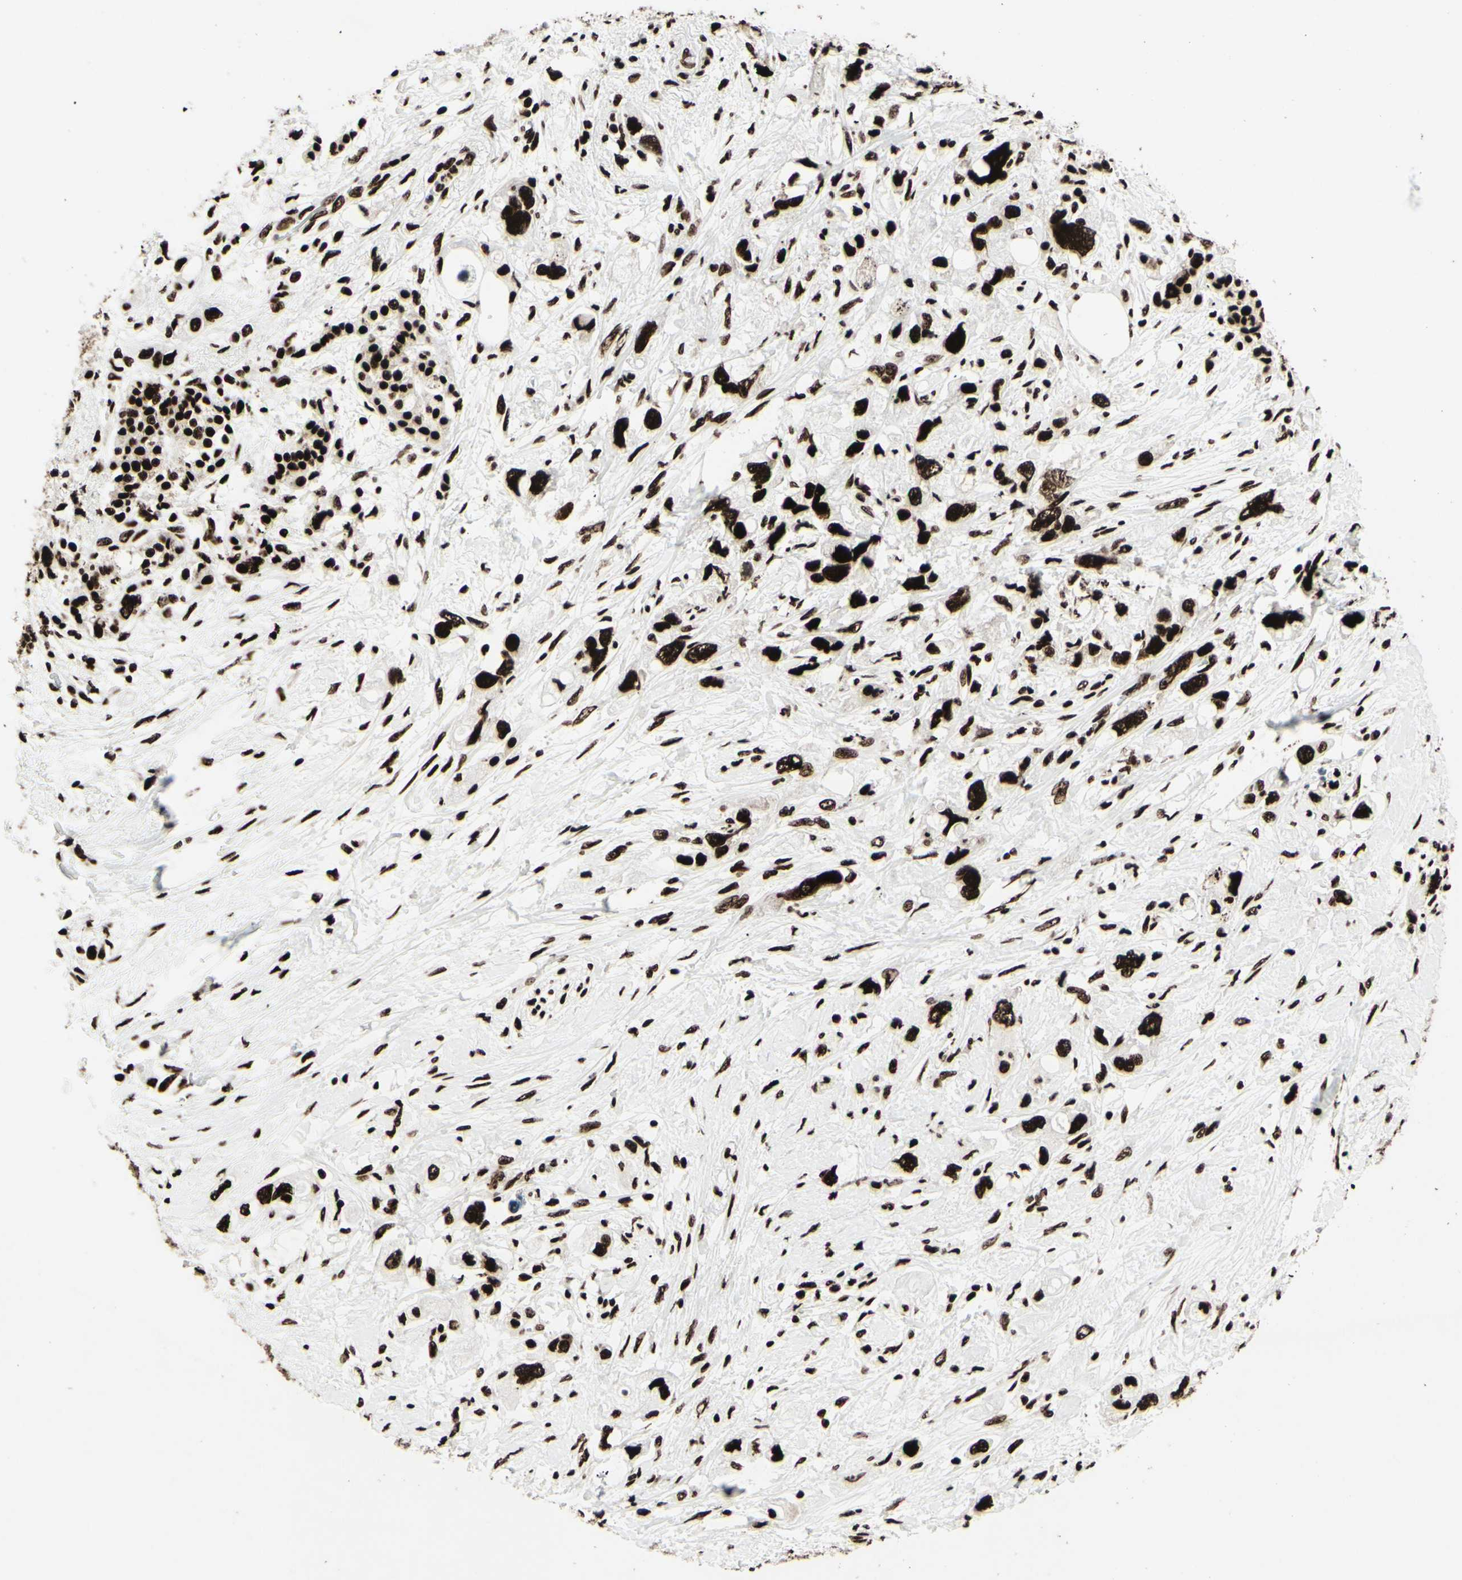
{"staining": {"intensity": "strong", "quantity": ">75%", "location": "nuclear"}, "tissue": "pancreatic cancer", "cell_type": "Tumor cells", "image_type": "cancer", "snomed": [{"axis": "morphology", "description": "Adenocarcinoma, NOS"}, {"axis": "topography", "description": "Pancreas"}], "caption": "Protein staining displays strong nuclear expression in about >75% of tumor cells in pancreatic cancer (adenocarcinoma). The staining was performed using DAB to visualize the protein expression in brown, while the nuclei were stained in blue with hematoxylin (Magnification: 20x).", "gene": "U2AF2", "patient": {"sex": "female", "age": 56}}